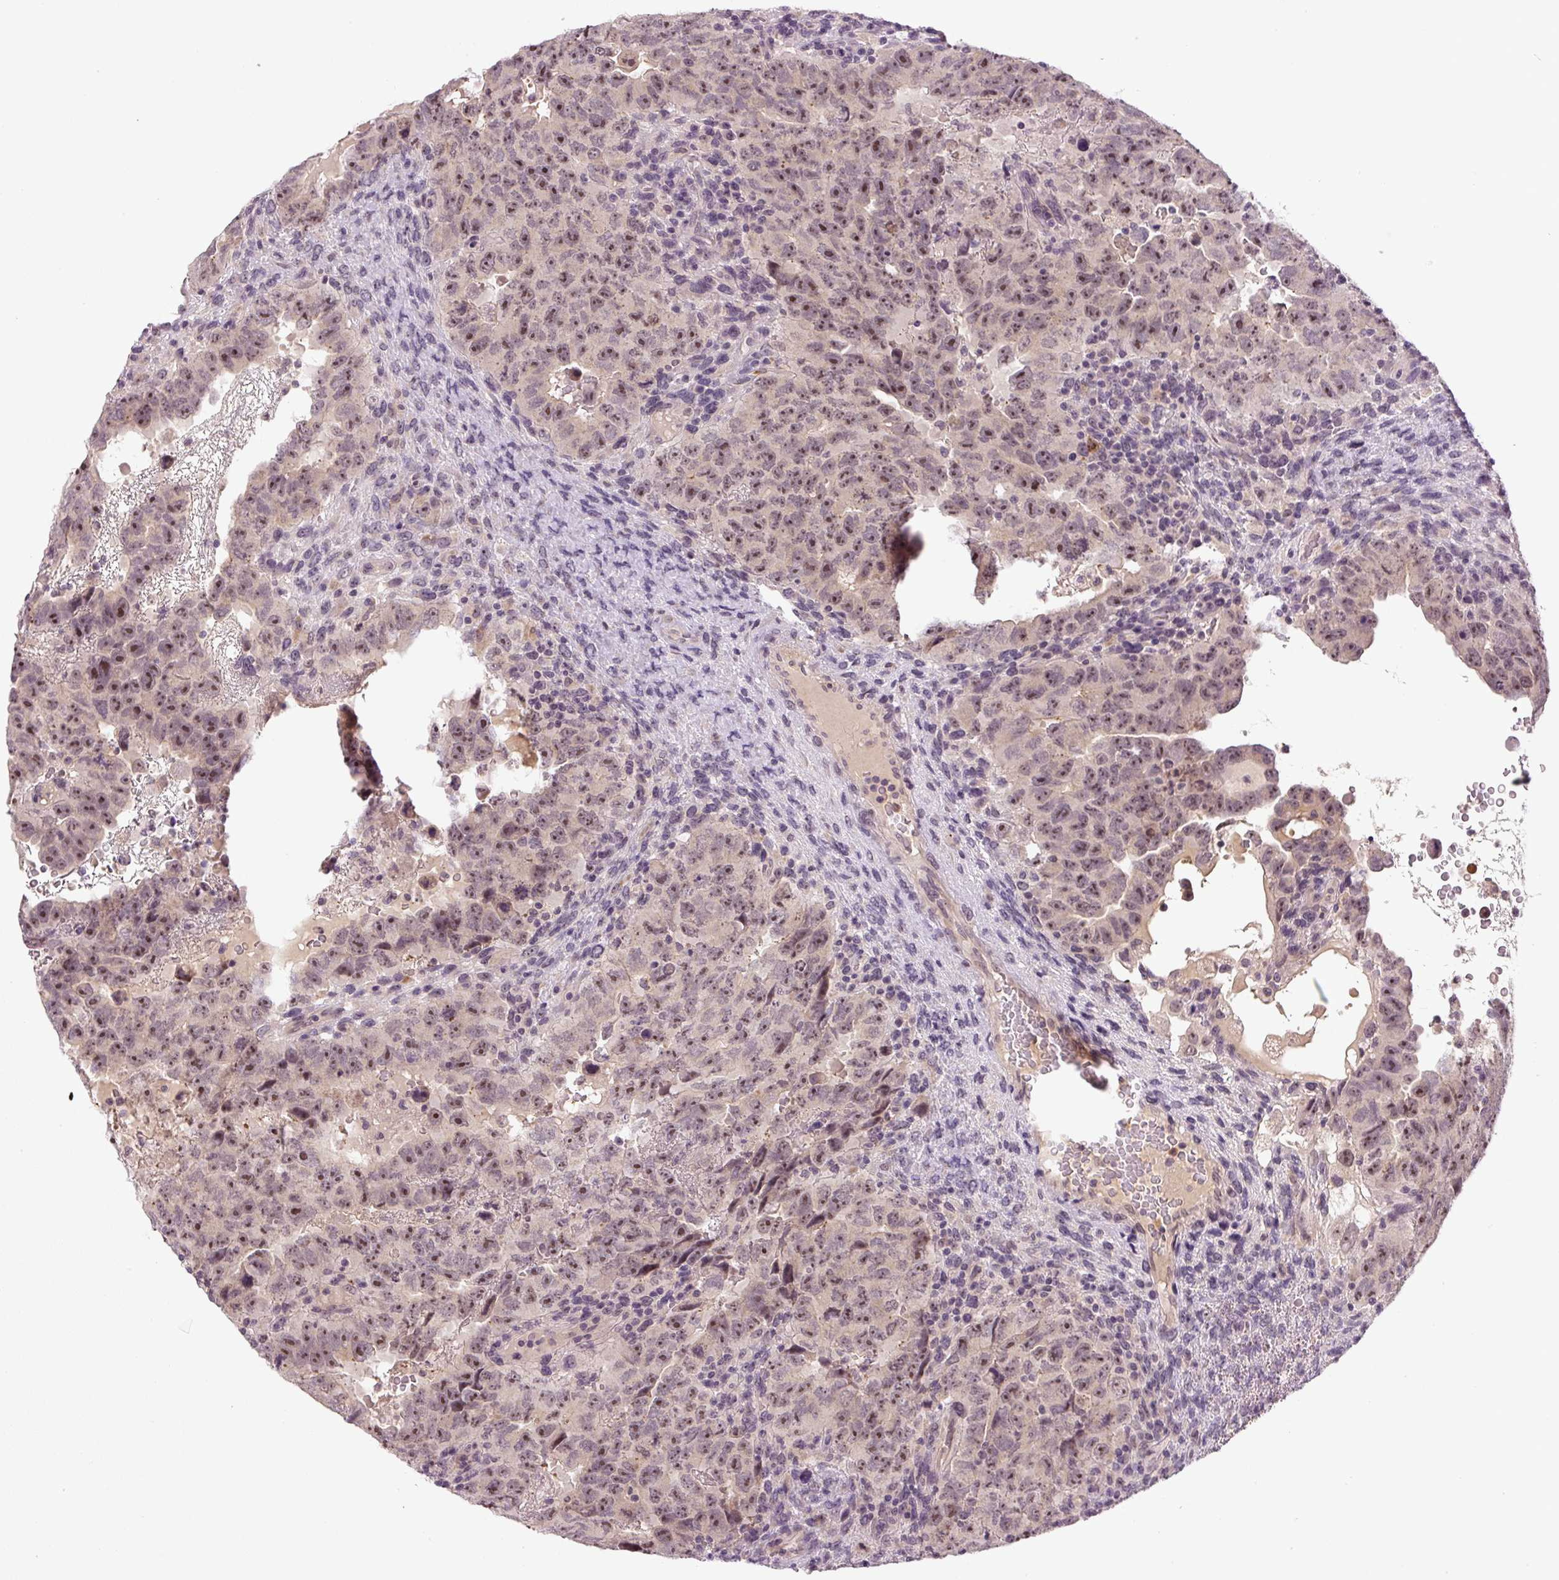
{"staining": {"intensity": "moderate", "quantity": ">75%", "location": "nuclear"}, "tissue": "testis cancer", "cell_type": "Tumor cells", "image_type": "cancer", "snomed": [{"axis": "morphology", "description": "Carcinoma, Embryonal, NOS"}, {"axis": "topography", "description": "Testis"}], "caption": "High-magnification brightfield microscopy of testis cancer stained with DAB (3,3'-diaminobenzidine) (brown) and counterstained with hematoxylin (blue). tumor cells exhibit moderate nuclear staining is present in approximately>75% of cells.", "gene": "SGF29", "patient": {"sex": "male", "age": 24}}